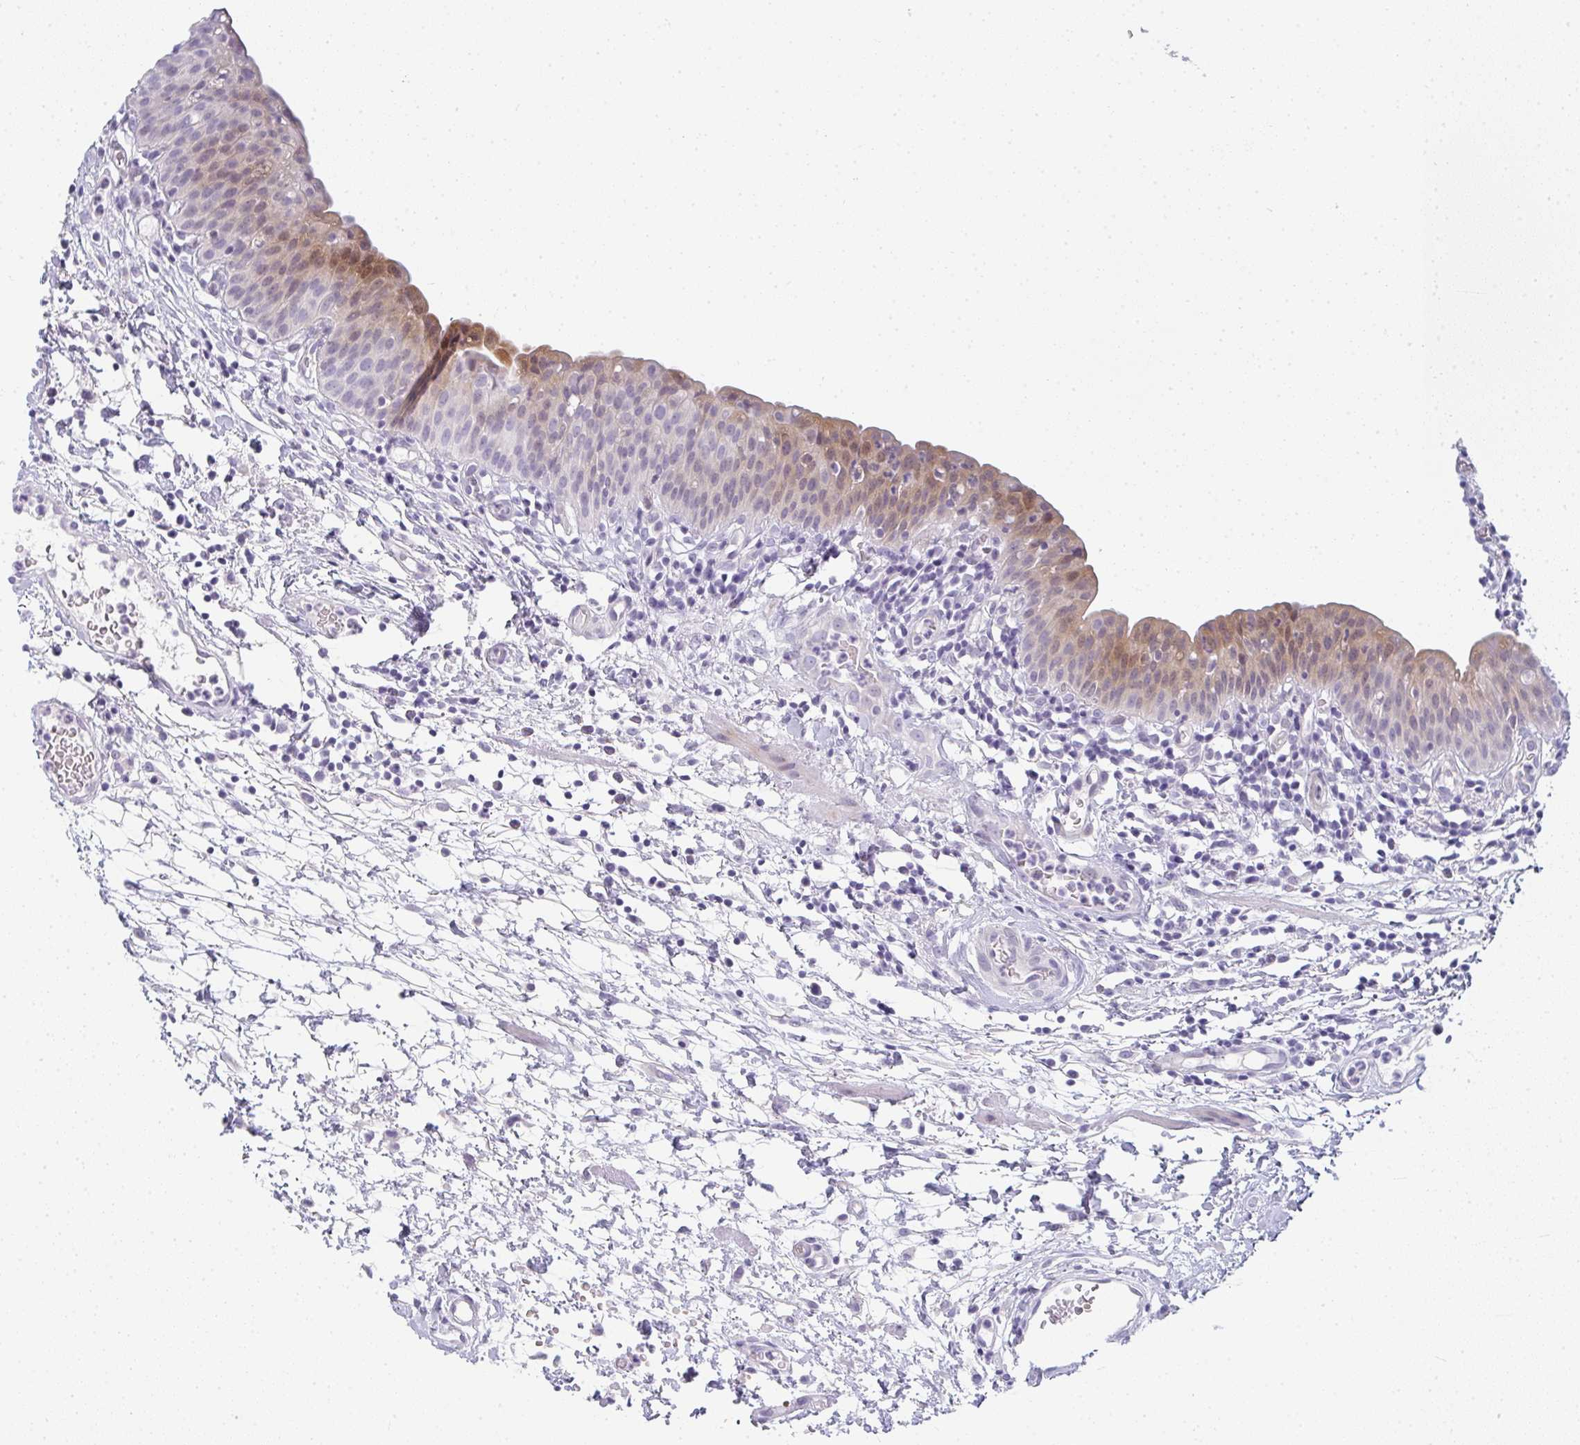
{"staining": {"intensity": "moderate", "quantity": "25%-75%", "location": "cytoplasmic/membranous,nuclear"}, "tissue": "urinary bladder", "cell_type": "Urothelial cells", "image_type": "normal", "snomed": [{"axis": "morphology", "description": "Normal tissue, NOS"}, {"axis": "morphology", "description": "Inflammation, NOS"}, {"axis": "topography", "description": "Urinary bladder"}], "caption": "Urothelial cells exhibit medium levels of moderate cytoplasmic/membranous,nuclear staining in approximately 25%-75% of cells in normal human urinary bladder.", "gene": "NEU2", "patient": {"sex": "male", "age": 57}}